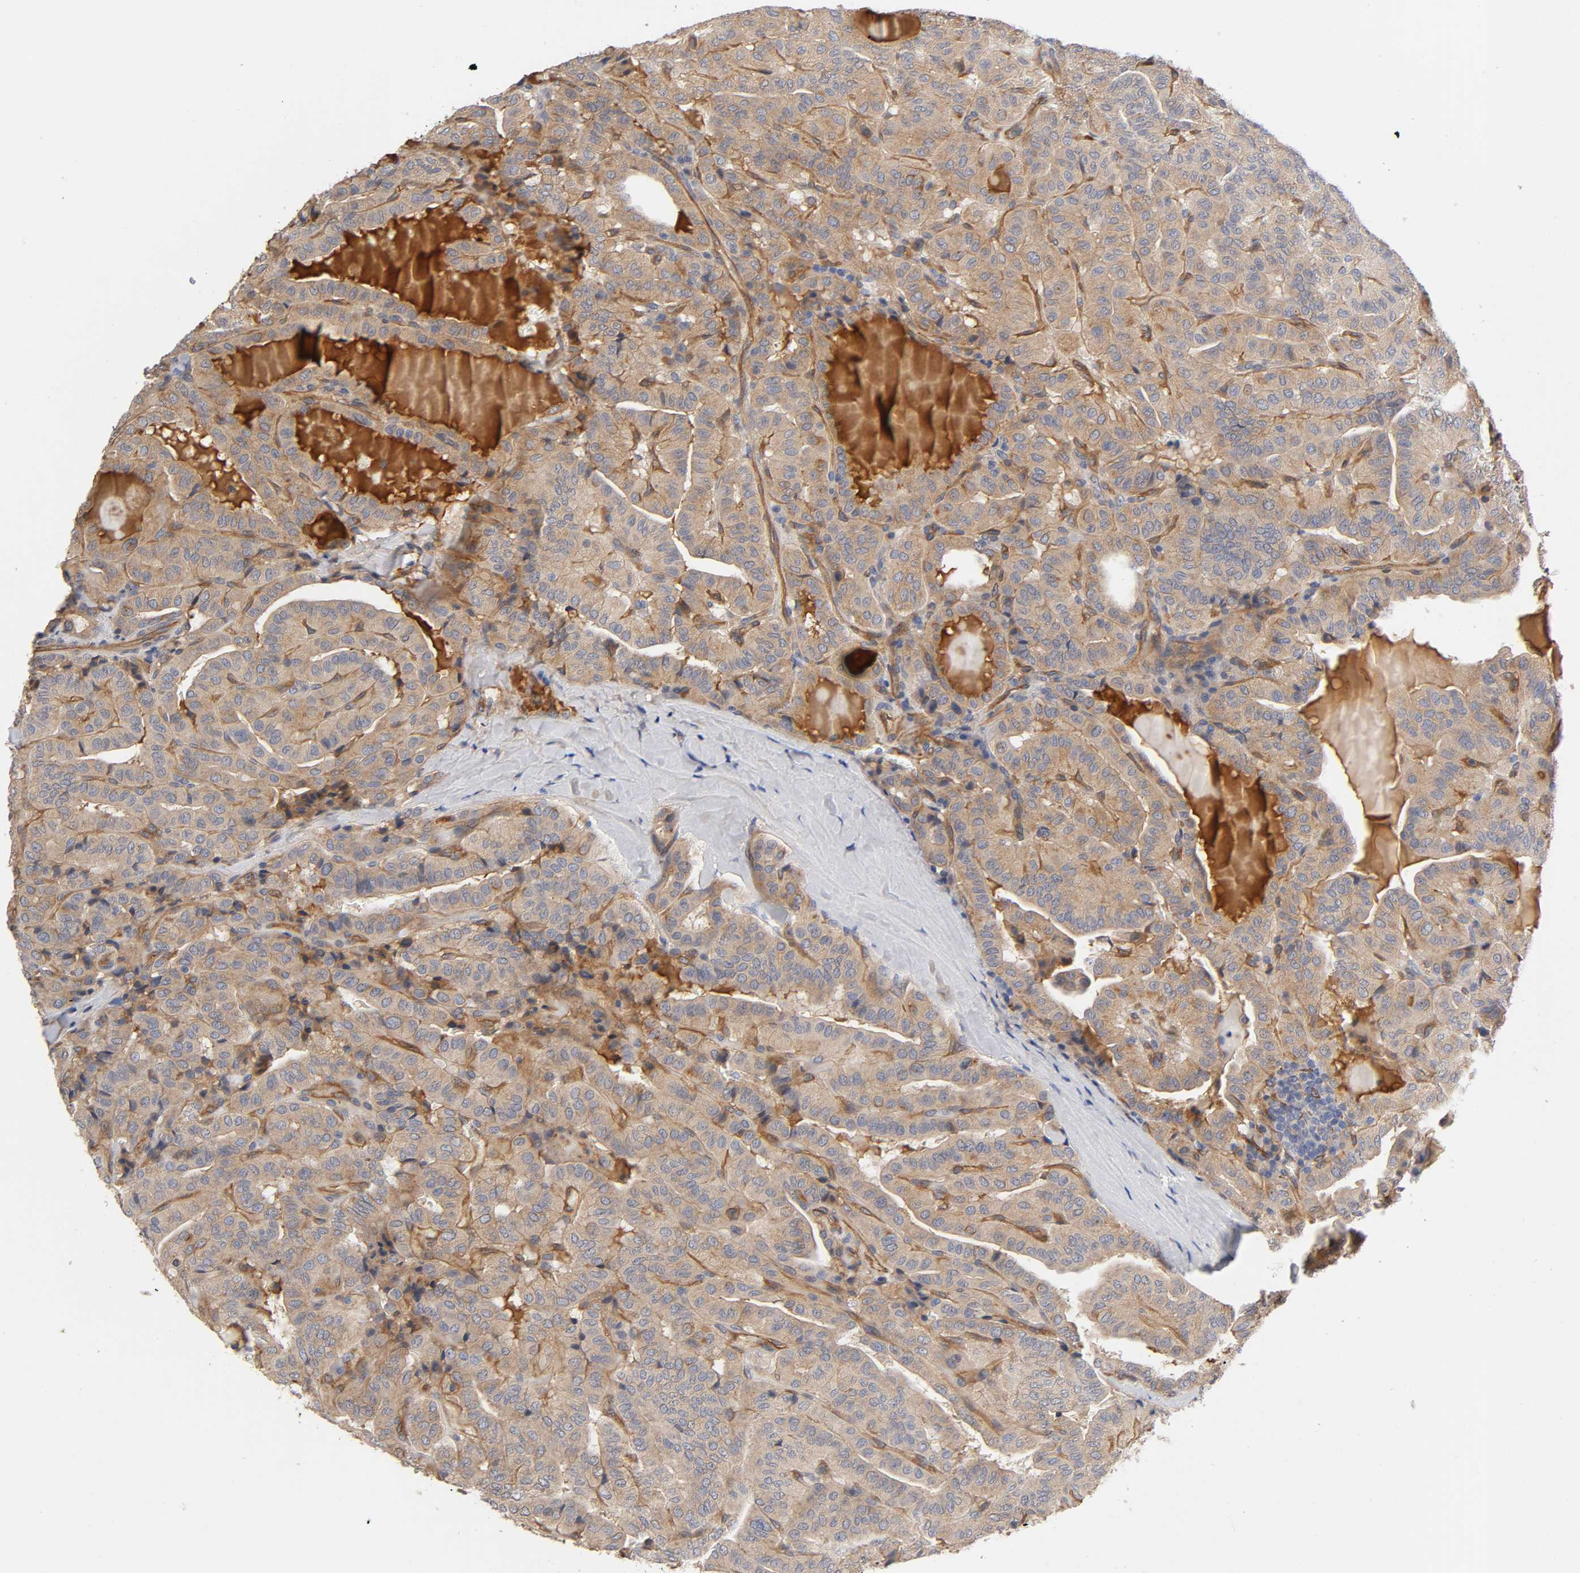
{"staining": {"intensity": "moderate", "quantity": ">75%", "location": "cytoplasmic/membranous"}, "tissue": "thyroid cancer", "cell_type": "Tumor cells", "image_type": "cancer", "snomed": [{"axis": "morphology", "description": "Papillary adenocarcinoma, NOS"}, {"axis": "topography", "description": "Thyroid gland"}], "caption": "High-power microscopy captured an immunohistochemistry (IHC) micrograph of thyroid cancer (papillary adenocarcinoma), revealing moderate cytoplasmic/membranous positivity in approximately >75% of tumor cells.", "gene": "RAB13", "patient": {"sex": "male", "age": 77}}